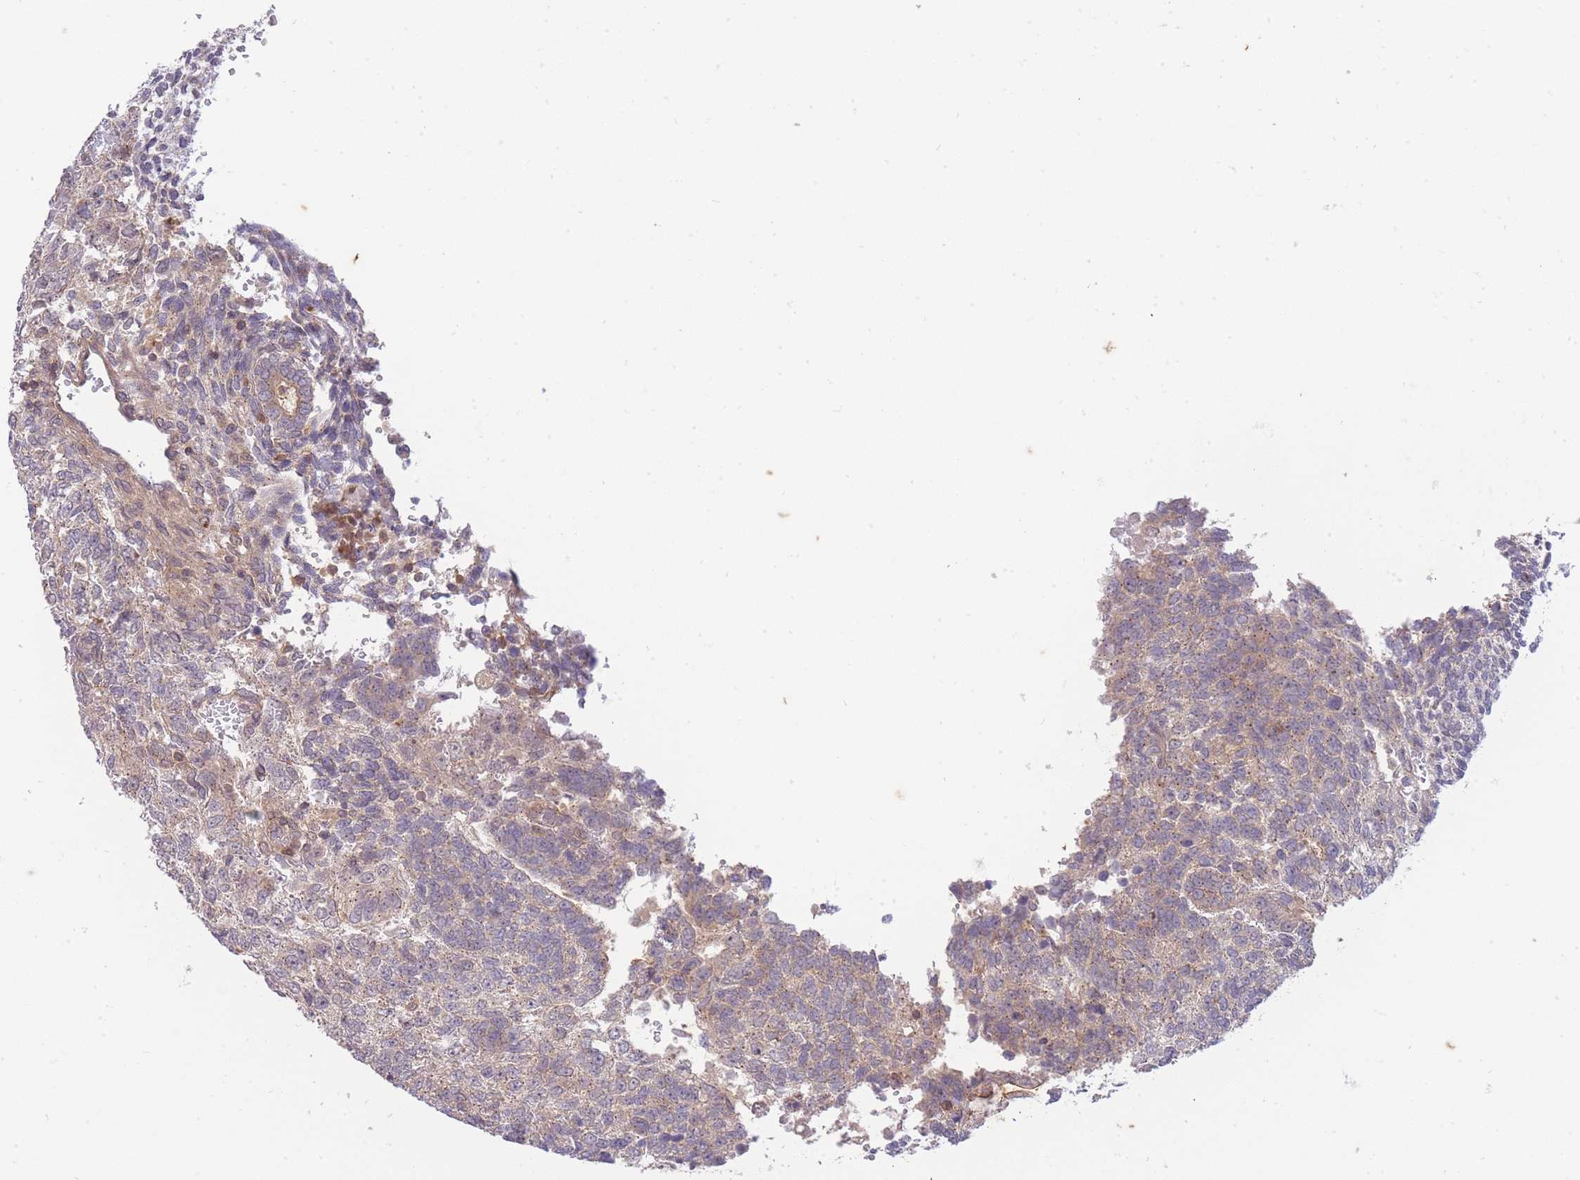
{"staining": {"intensity": "weak", "quantity": "25%-75%", "location": "cytoplasmic/membranous"}, "tissue": "testis cancer", "cell_type": "Tumor cells", "image_type": "cancer", "snomed": [{"axis": "morphology", "description": "Carcinoma, Embryonal, NOS"}, {"axis": "topography", "description": "Testis"}], "caption": "Protein analysis of testis cancer (embryonal carcinoma) tissue displays weak cytoplasmic/membranous staining in approximately 25%-75% of tumor cells. (Stains: DAB (3,3'-diaminobenzidine) in brown, nuclei in blue, Microscopy: brightfield microscopy at high magnification).", "gene": "ST8SIA4", "patient": {"sex": "male", "age": 23}}